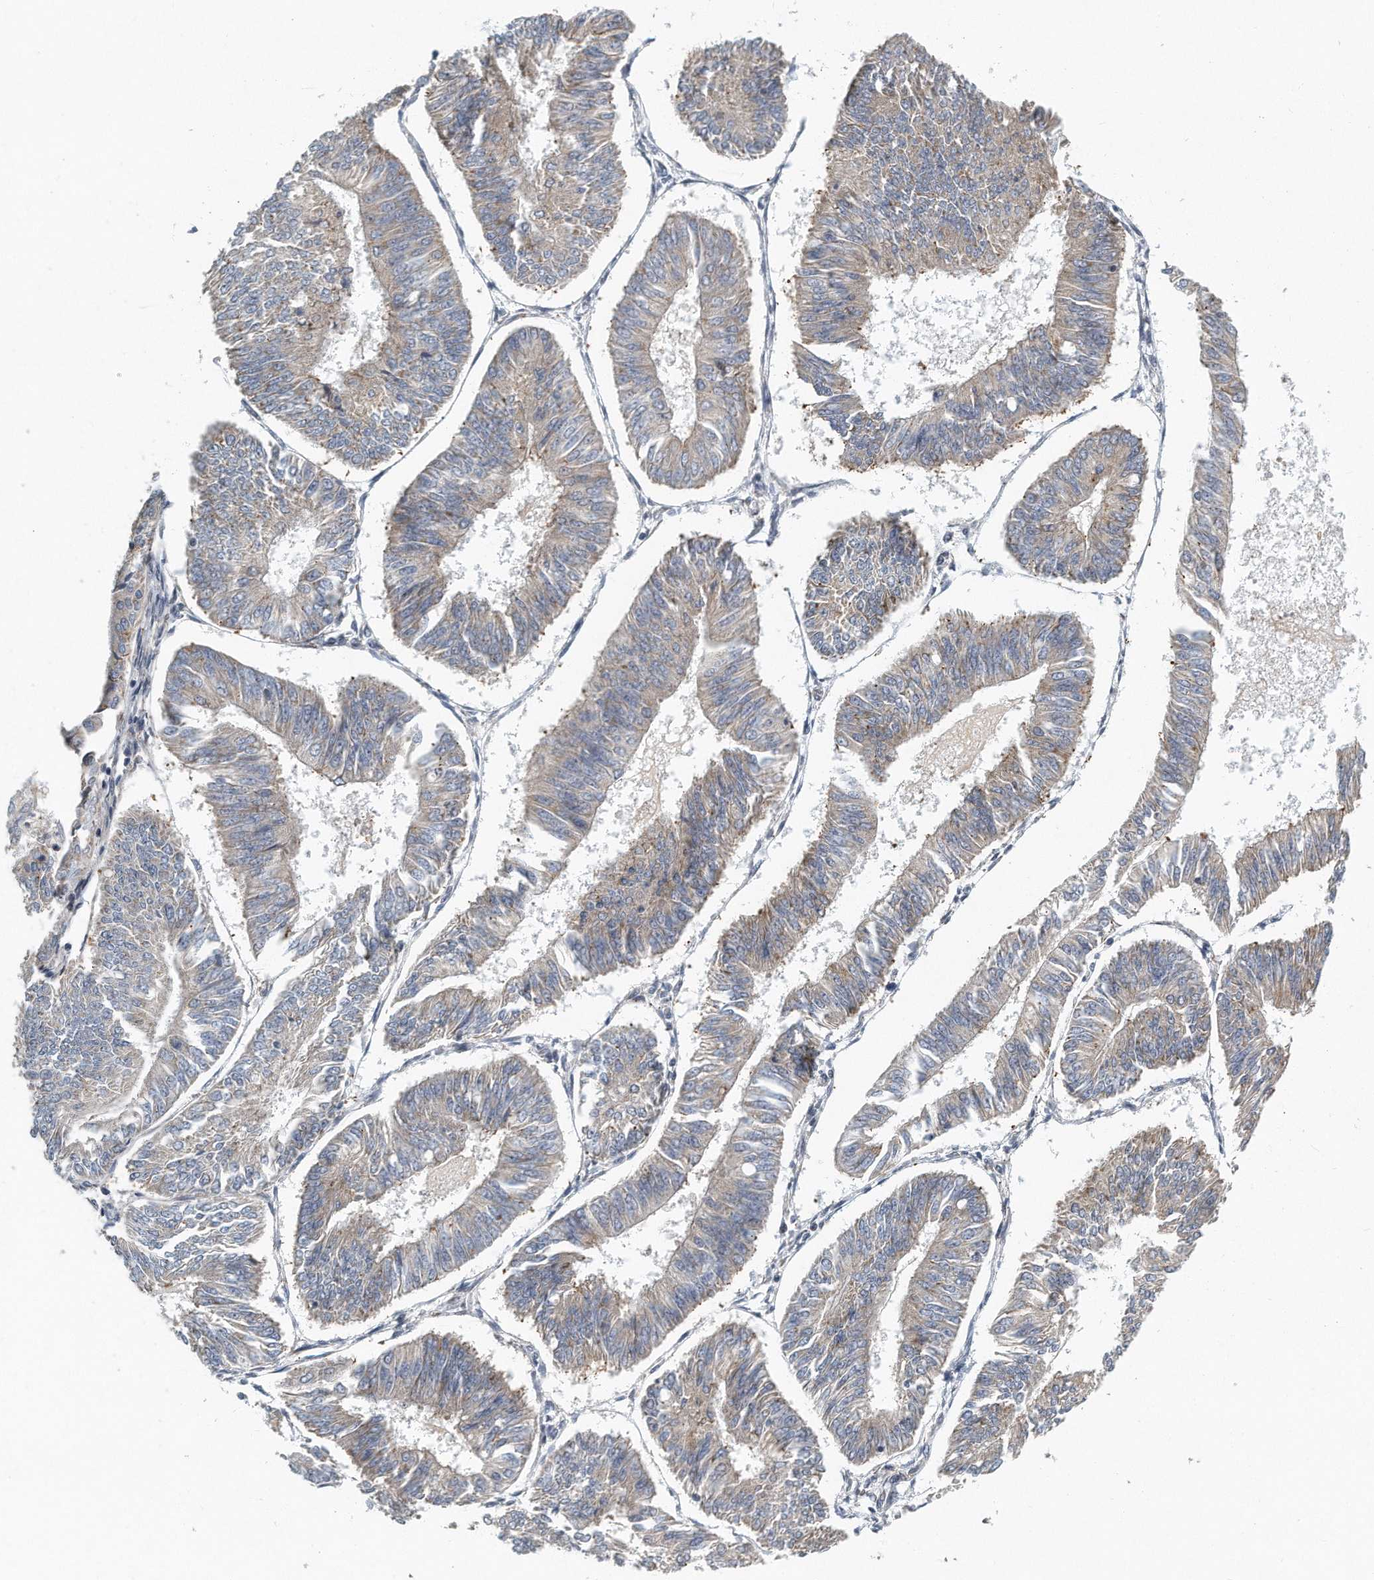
{"staining": {"intensity": "weak", "quantity": "25%-75%", "location": "cytoplasmic/membranous"}, "tissue": "endometrial cancer", "cell_type": "Tumor cells", "image_type": "cancer", "snomed": [{"axis": "morphology", "description": "Adenocarcinoma, NOS"}, {"axis": "topography", "description": "Endometrium"}], "caption": "A low amount of weak cytoplasmic/membranous staining is appreciated in approximately 25%-75% of tumor cells in endometrial cancer tissue.", "gene": "VLDLR", "patient": {"sex": "female", "age": 58}}